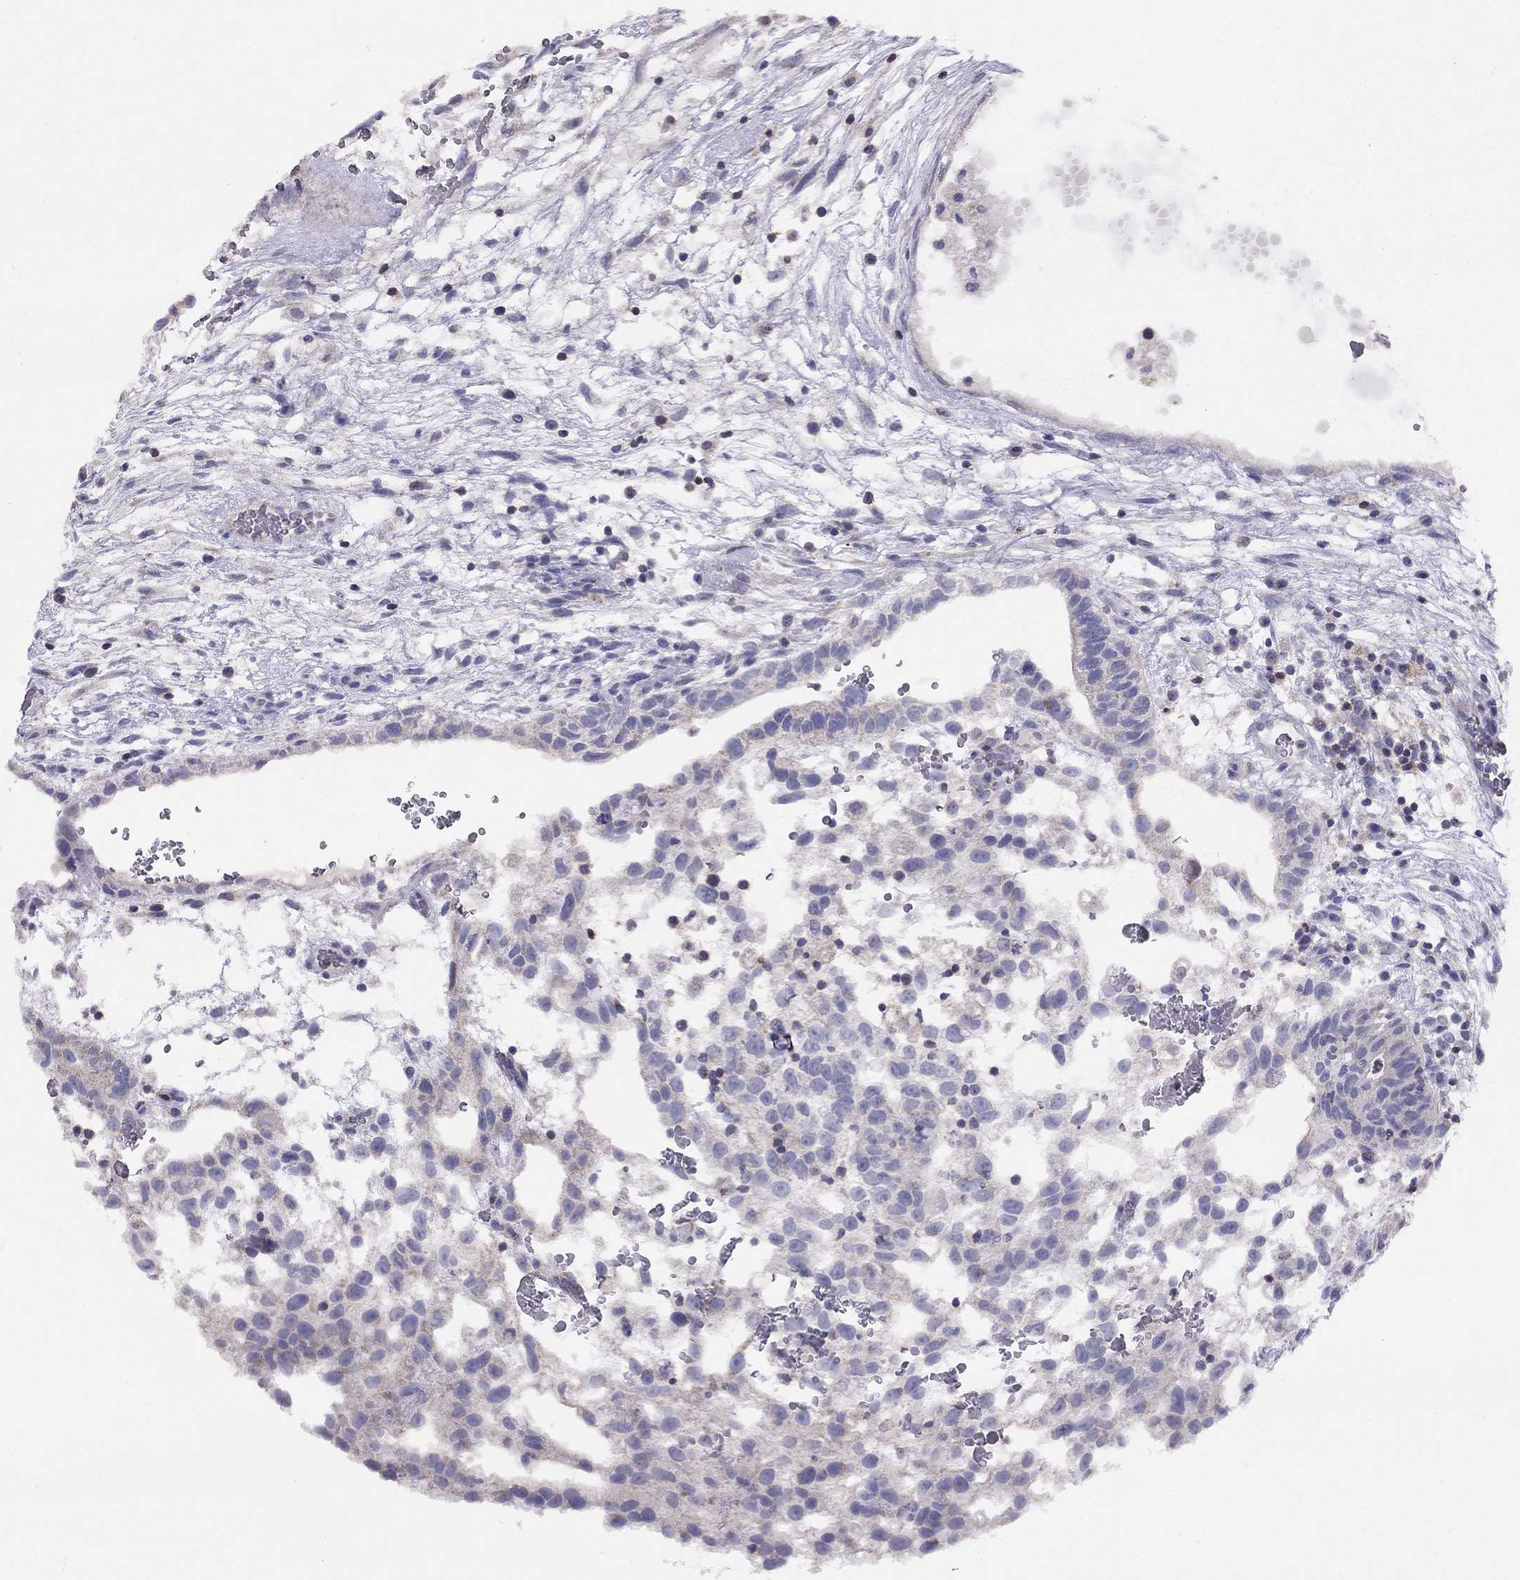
{"staining": {"intensity": "negative", "quantity": "none", "location": "none"}, "tissue": "testis cancer", "cell_type": "Tumor cells", "image_type": "cancer", "snomed": [{"axis": "morphology", "description": "Normal tissue, NOS"}, {"axis": "morphology", "description": "Carcinoma, Embryonal, NOS"}, {"axis": "topography", "description": "Testis"}], "caption": "High power microscopy photomicrograph of an IHC photomicrograph of testis embryonal carcinoma, revealing no significant expression in tumor cells. (Immunohistochemistry, brightfield microscopy, high magnification).", "gene": "CITED1", "patient": {"sex": "male", "age": 32}}